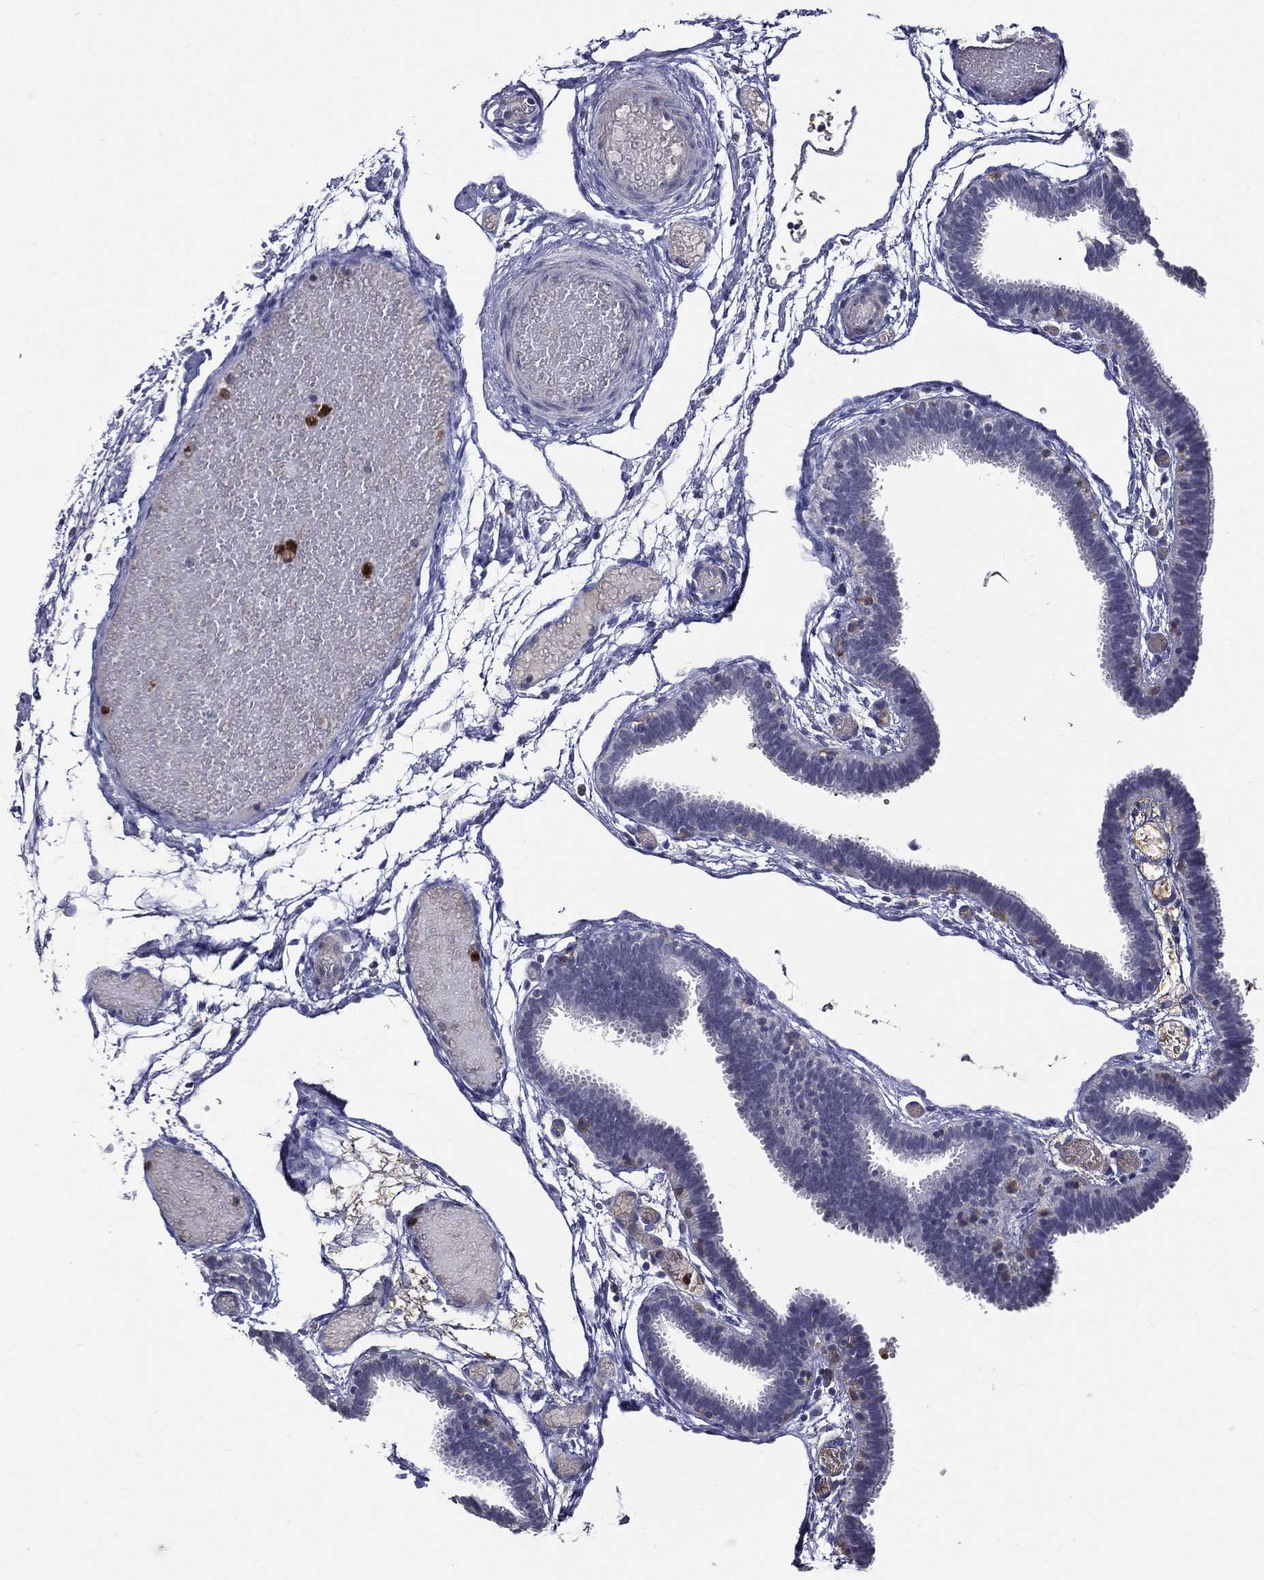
{"staining": {"intensity": "negative", "quantity": "none", "location": "none"}, "tissue": "fallopian tube", "cell_type": "Glandular cells", "image_type": "normal", "snomed": [{"axis": "morphology", "description": "Normal tissue, NOS"}, {"axis": "topography", "description": "Fallopian tube"}], "caption": "Glandular cells show no significant protein positivity in benign fallopian tube. (DAB immunohistochemistry (IHC) visualized using brightfield microscopy, high magnification).", "gene": "GPR171", "patient": {"sex": "female", "age": 37}}